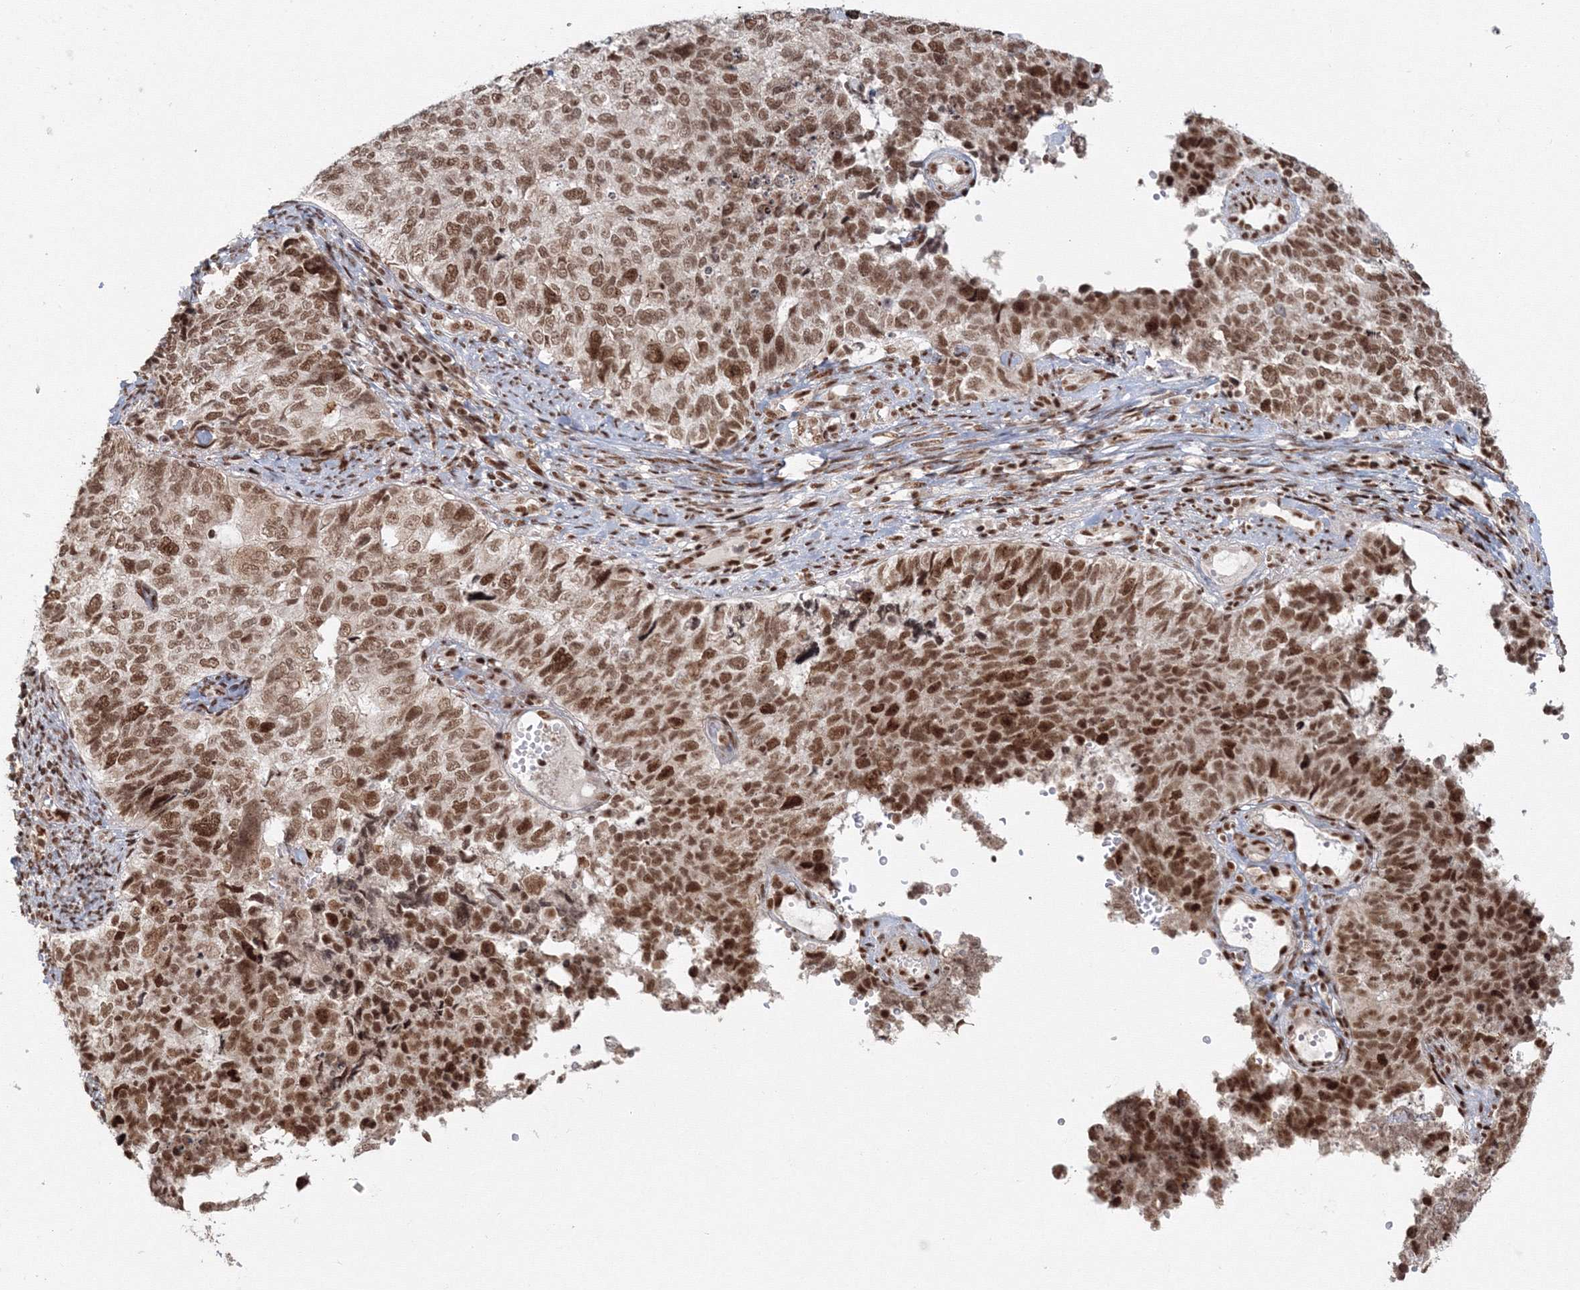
{"staining": {"intensity": "moderate", "quantity": ">75%", "location": "nuclear"}, "tissue": "cervical cancer", "cell_type": "Tumor cells", "image_type": "cancer", "snomed": [{"axis": "morphology", "description": "Squamous cell carcinoma, NOS"}, {"axis": "topography", "description": "Cervix"}], "caption": "Tumor cells demonstrate medium levels of moderate nuclear expression in about >75% of cells in cervical cancer (squamous cell carcinoma). (brown staining indicates protein expression, while blue staining denotes nuclei).", "gene": "KIF20A", "patient": {"sex": "female", "age": 63}}